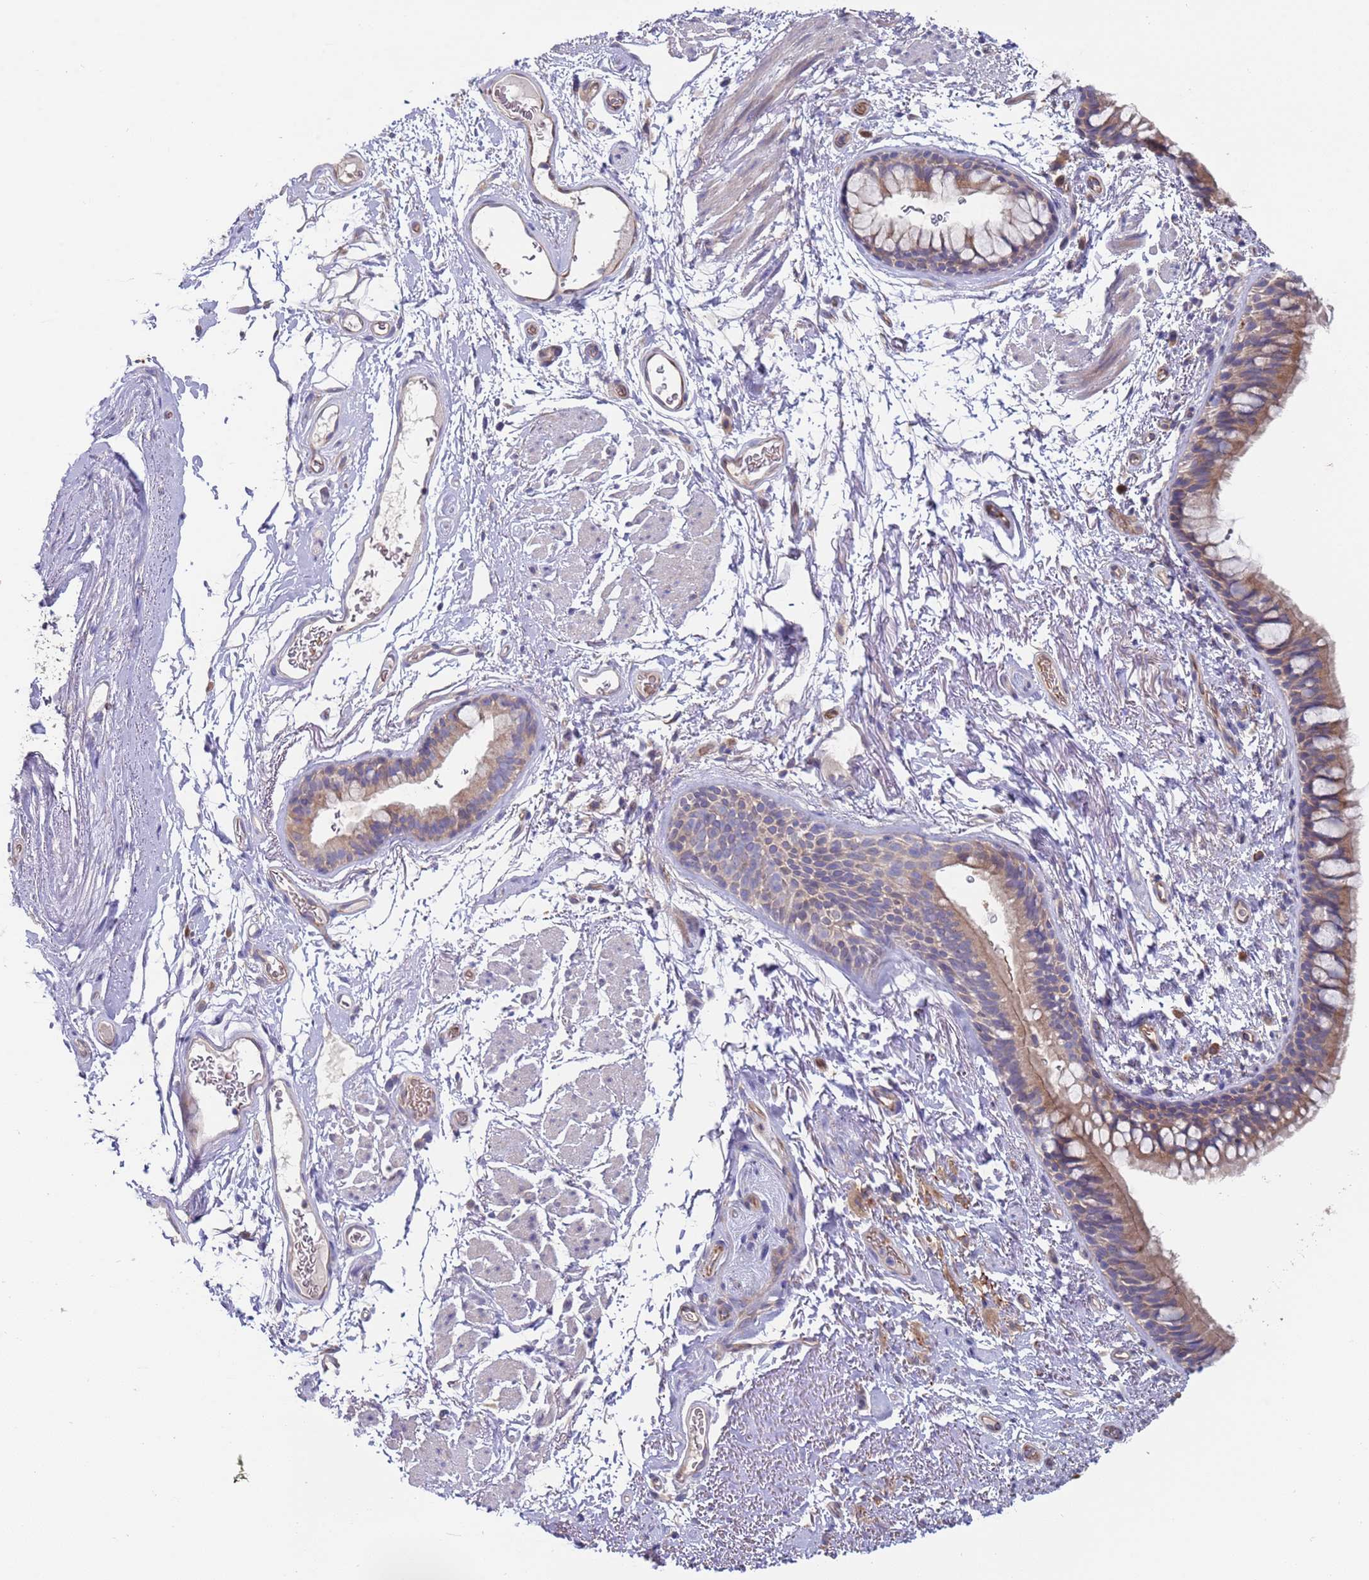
{"staining": {"intensity": "moderate", "quantity": "25%-75%", "location": "cytoplasmic/membranous"}, "tissue": "bronchus", "cell_type": "Respiratory epithelial cells", "image_type": "normal", "snomed": [{"axis": "morphology", "description": "Normal tissue, NOS"}, {"axis": "topography", "description": "Cartilage tissue"}, {"axis": "topography", "description": "Bronchus"}], "caption": "The image shows a brown stain indicating the presence of a protein in the cytoplasmic/membranous of respiratory epithelial cells in bronchus. (DAB (3,3'-diaminobenzidine) IHC, brown staining for protein, blue staining for nuclei).", "gene": "MALRD1", "patient": {"sex": "female", "age": 73}}